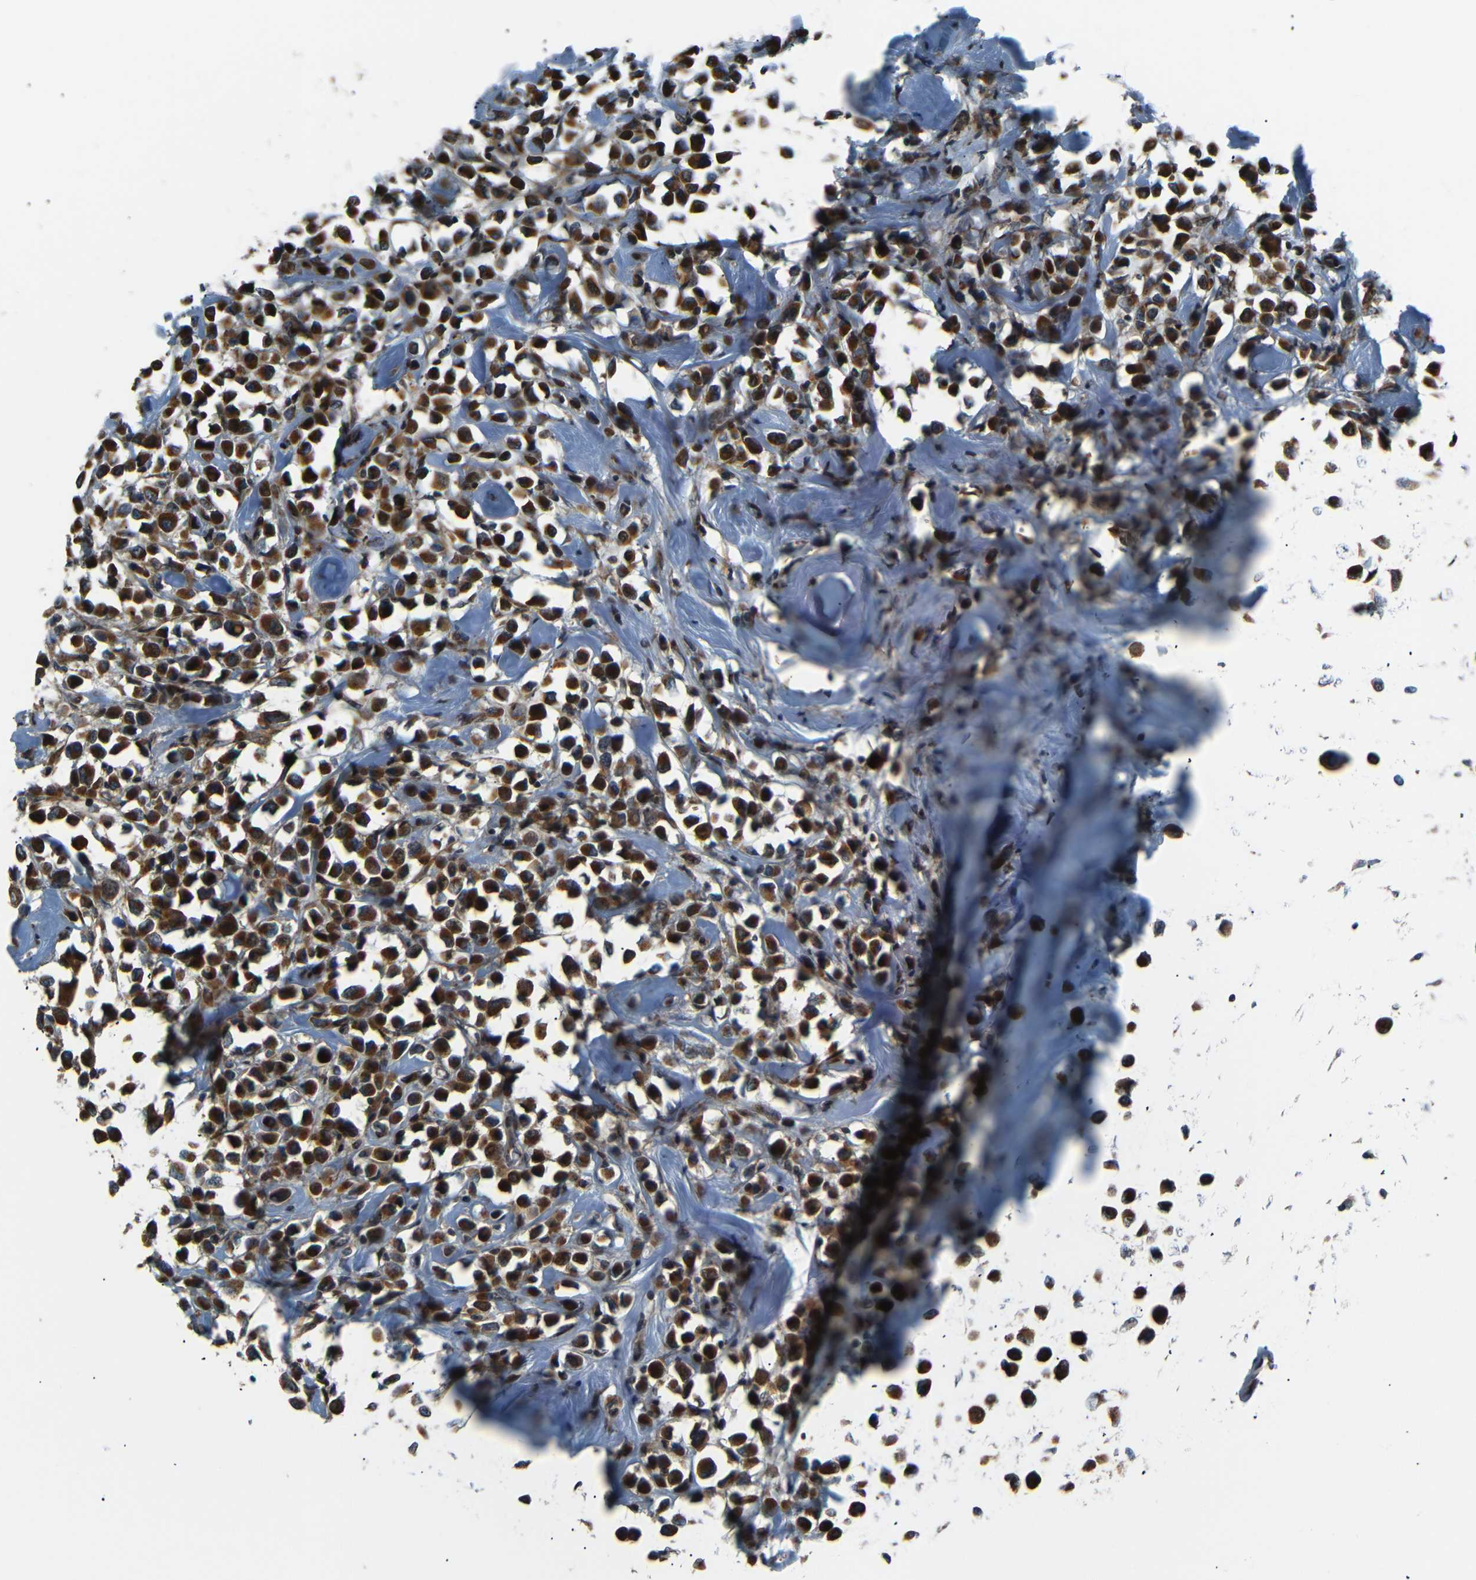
{"staining": {"intensity": "strong", "quantity": ">75%", "location": "cytoplasmic/membranous"}, "tissue": "breast cancer", "cell_type": "Tumor cells", "image_type": "cancer", "snomed": [{"axis": "morphology", "description": "Duct carcinoma"}, {"axis": "topography", "description": "Breast"}], "caption": "Immunohistochemistry (IHC) histopathology image of neoplastic tissue: human invasive ductal carcinoma (breast) stained using immunohistochemistry reveals high levels of strong protein expression localized specifically in the cytoplasmic/membranous of tumor cells, appearing as a cytoplasmic/membranous brown color.", "gene": "AKAP9", "patient": {"sex": "female", "age": 61}}